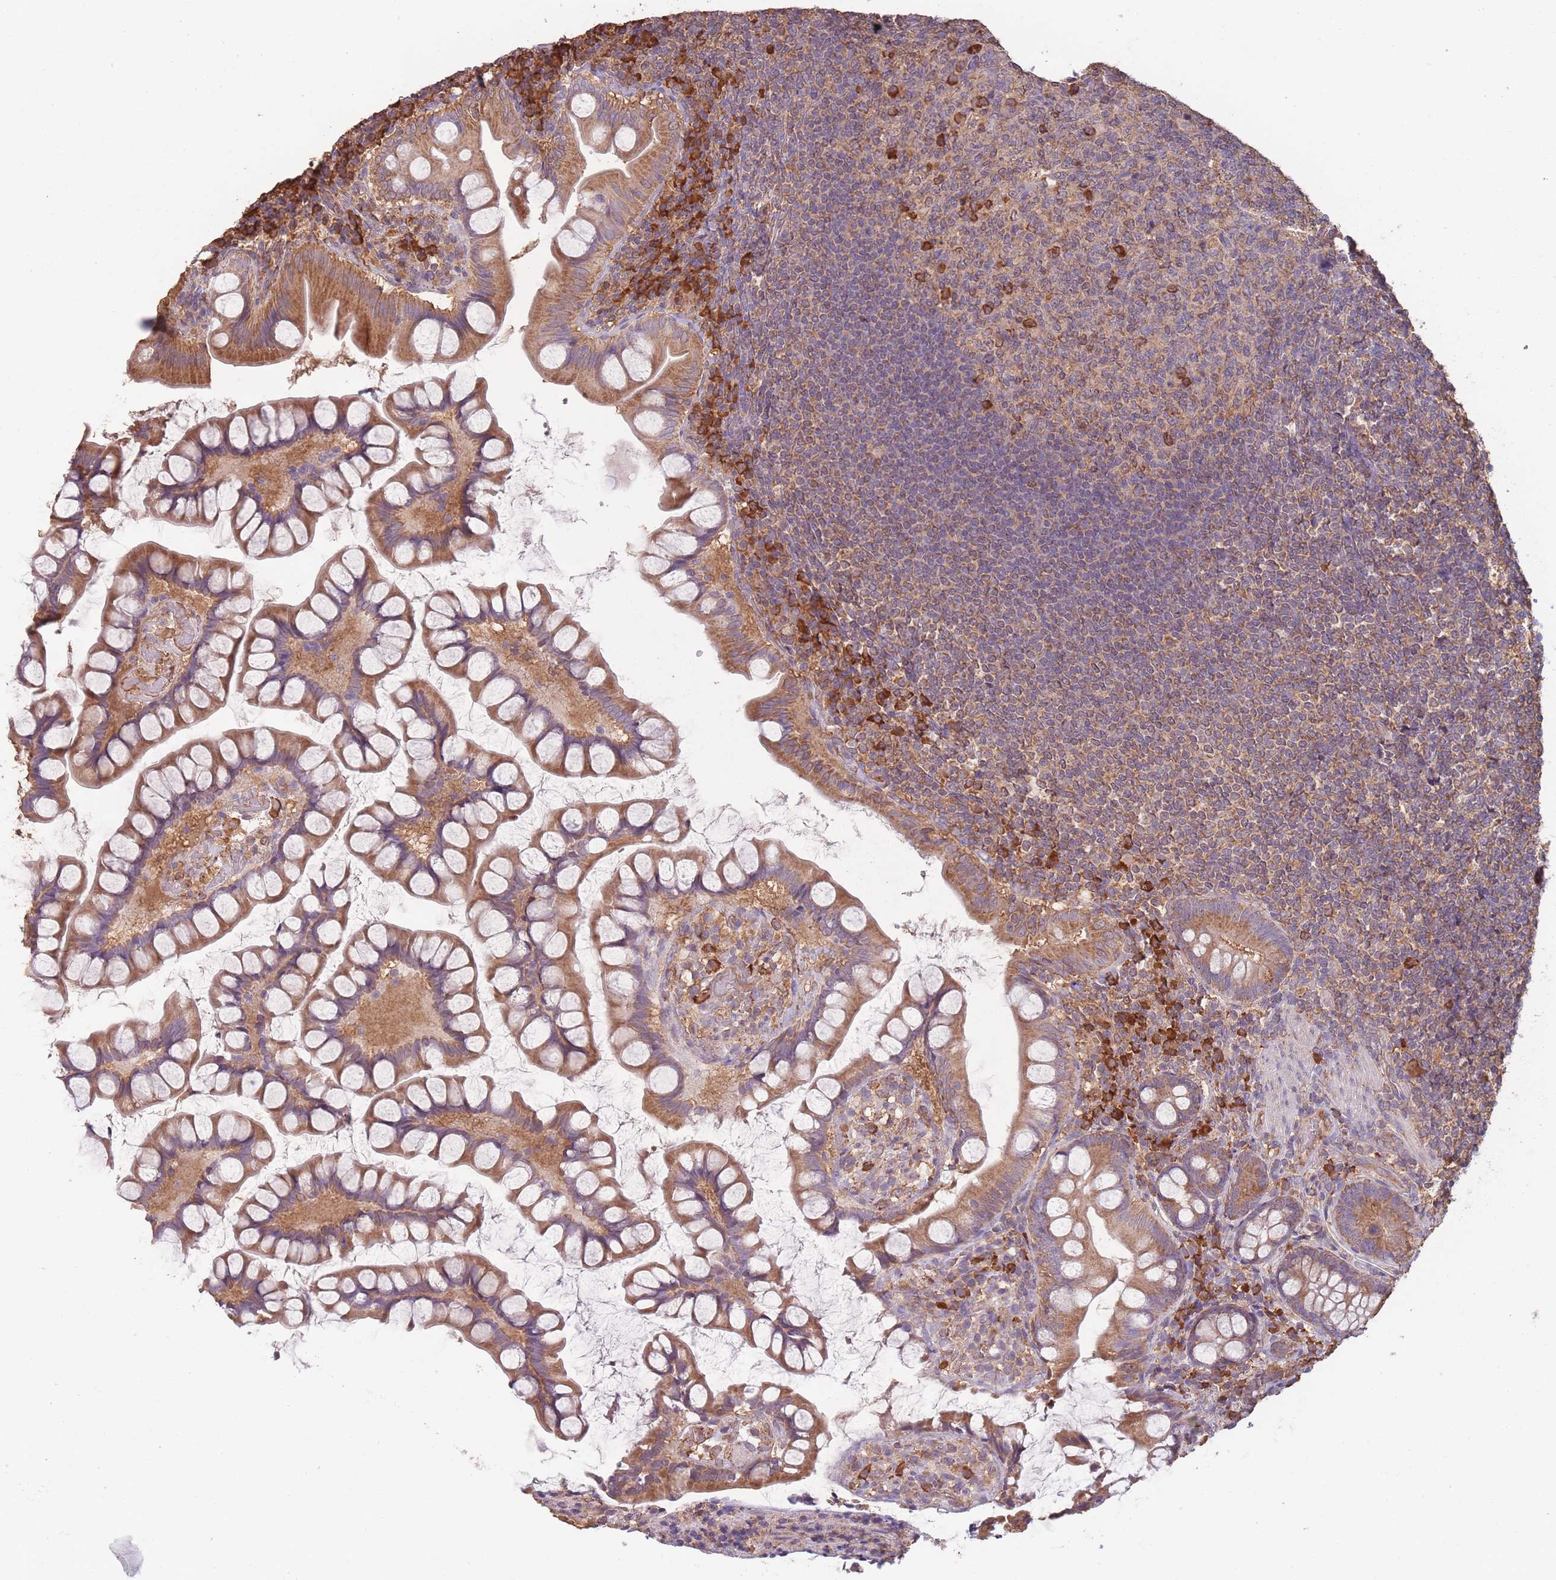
{"staining": {"intensity": "strong", "quantity": ">75%", "location": "cytoplasmic/membranous"}, "tissue": "small intestine", "cell_type": "Glandular cells", "image_type": "normal", "snomed": [{"axis": "morphology", "description": "Normal tissue, NOS"}, {"axis": "topography", "description": "Small intestine"}], "caption": "Strong cytoplasmic/membranous protein expression is present in about >75% of glandular cells in small intestine. The protein of interest is stained brown, and the nuclei are stained in blue (DAB IHC with brightfield microscopy, high magnification).", "gene": "SANBR", "patient": {"sex": "male", "age": 70}}